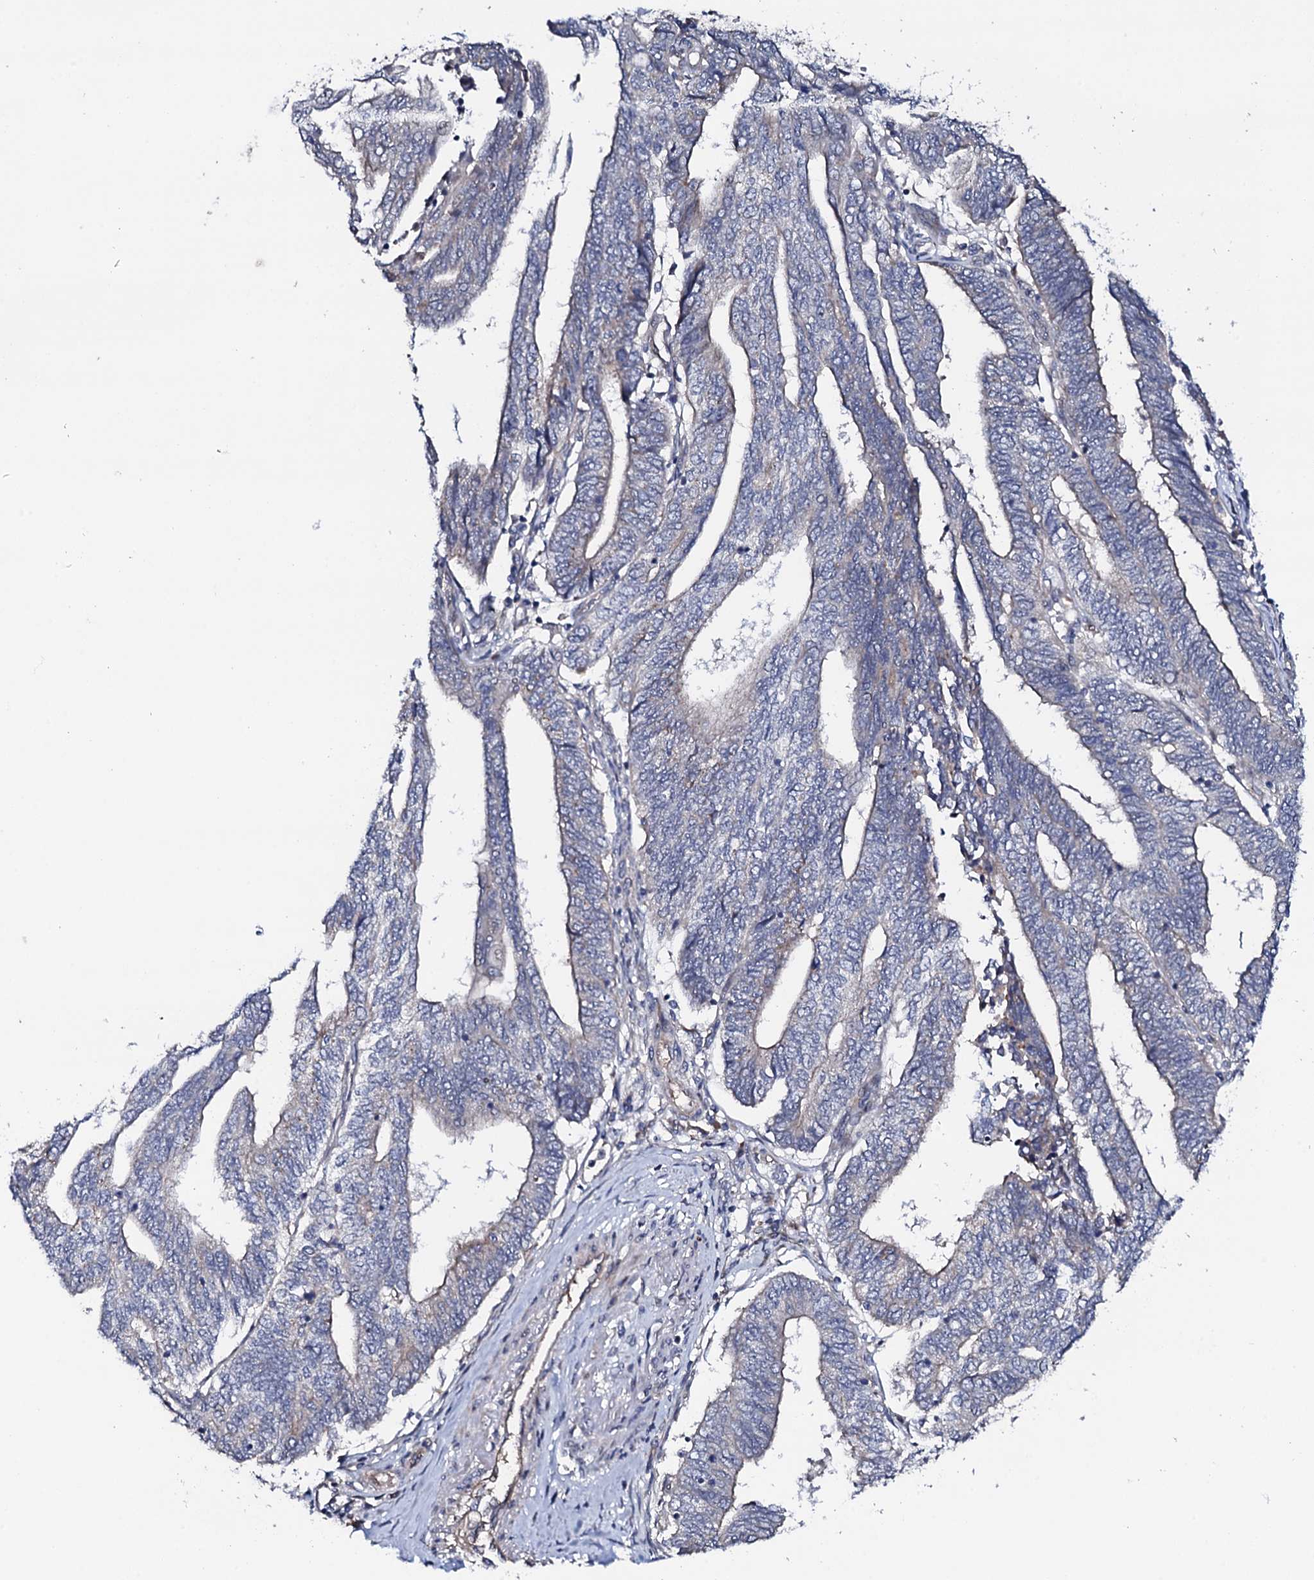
{"staining": {"intensity": "negative", "quantity": "none", "location": "none"}, "tissue": "endometrial cancer", "cell_type": "Tumor cells", "image_type": "cancer", "snomed": [{"axis": "morphology", "description": "Adenocarcinoma, NOS"}, {"axis": "topography", "description": "Uterus"}, {"axis": "topography", "description": "Endometrium"}], "caption": "The micrograph shows no significant positivity in tumor cells of adenocarcinoma (endometrial).", "gene": "CIAO2A", "patient": {"sex": "female", "age": 70}}